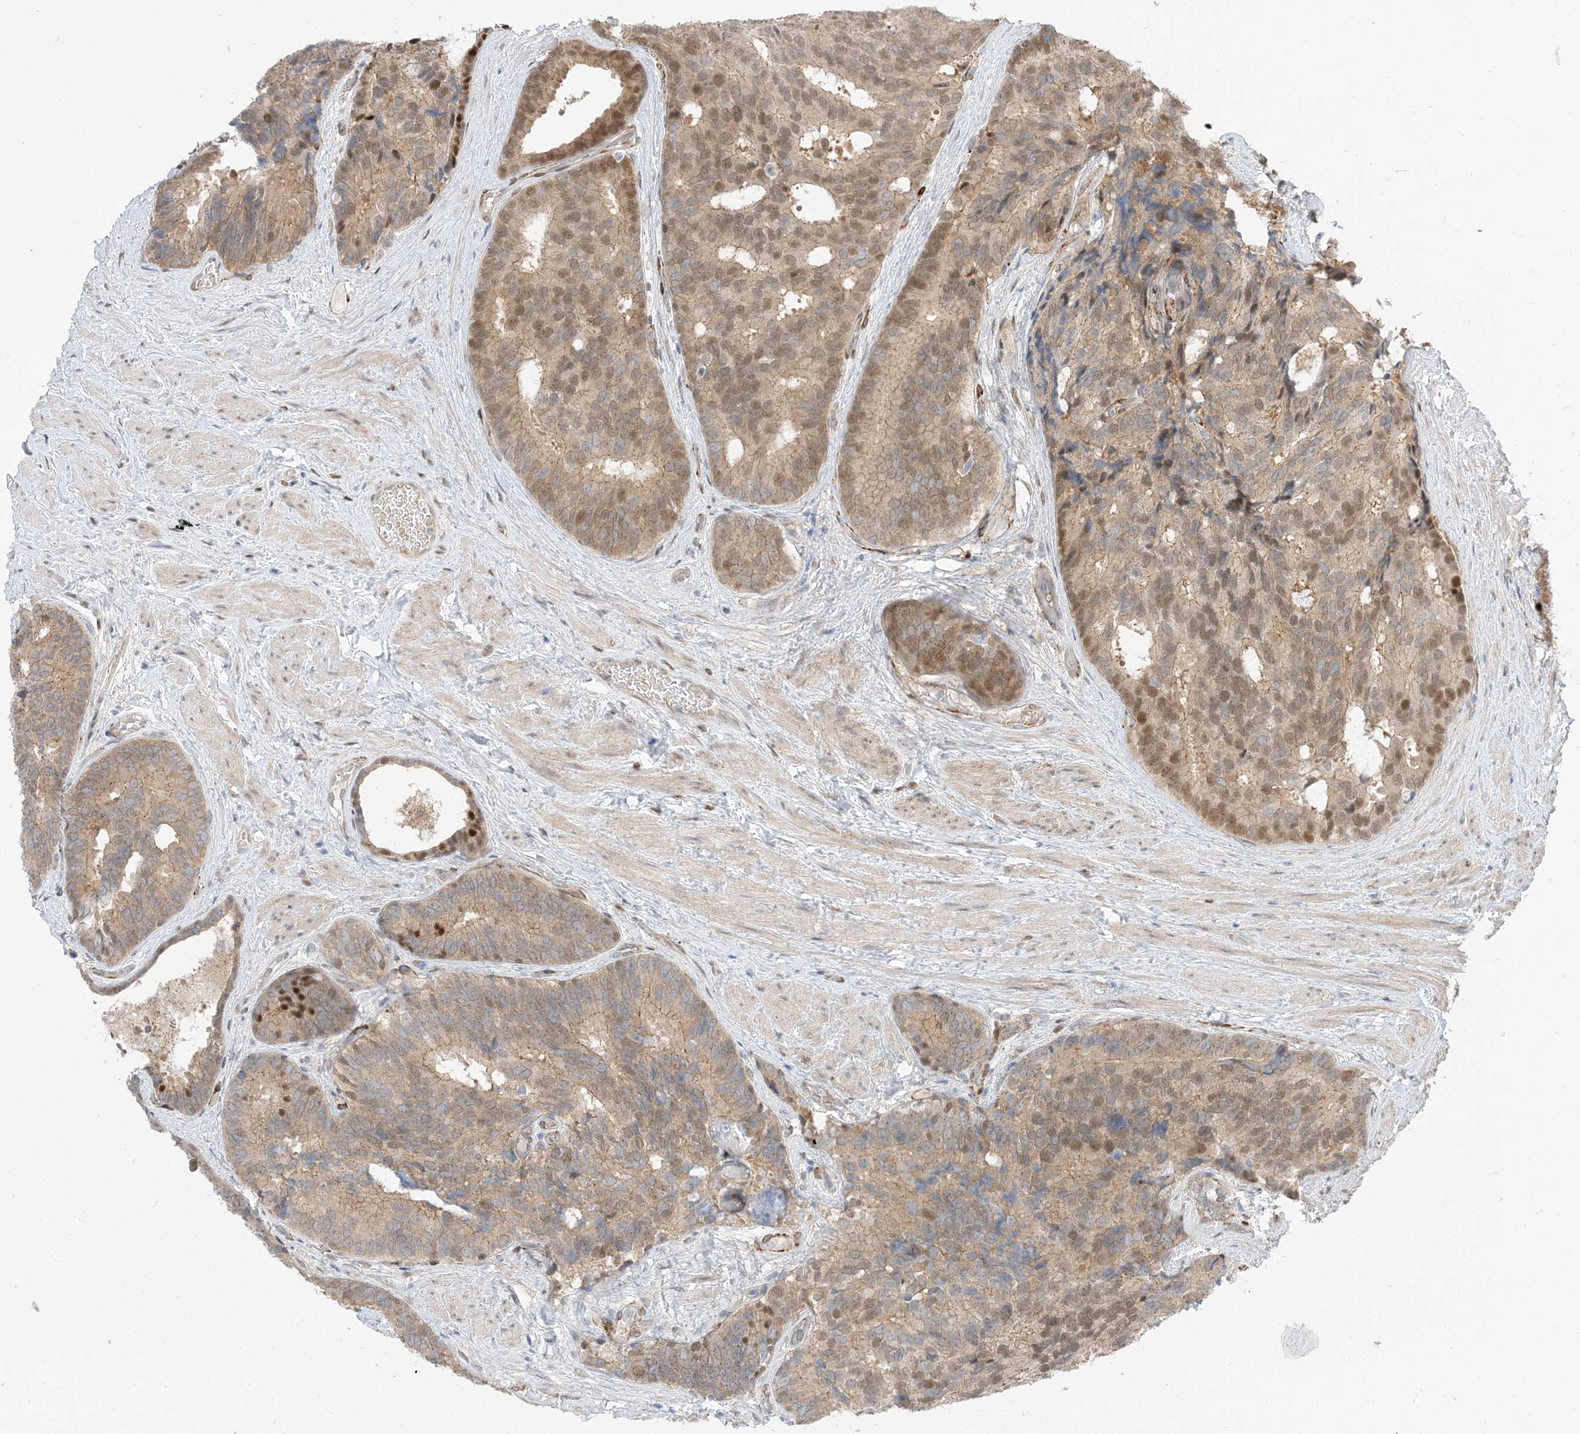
{"staining": {"intensity": "moderate", "quantity": "25%-75%", "location": "cytoplasmic/membranous,nuclear"}, "tissue": "prostate cancer", "cell_type": "Tumor cells", "image_type": "cancer", "snomed": [{"axis": "morphology", "description": "Adenocarcinoma, Low grade"}, {"axis": "topography", "description": "Prostate"}], "caption": "Protein staining demonstrates moderate cytoplasmic/membranous and nuclear staining in approximately 25%-75% of tumor cells in prostate cancer (adenocarcinoma (low-grade)). Ihc stains the protein in brown and the nuclei are stained blue.", "gene": "RIN1", "patient": {"sex": "male", "age": 71}}